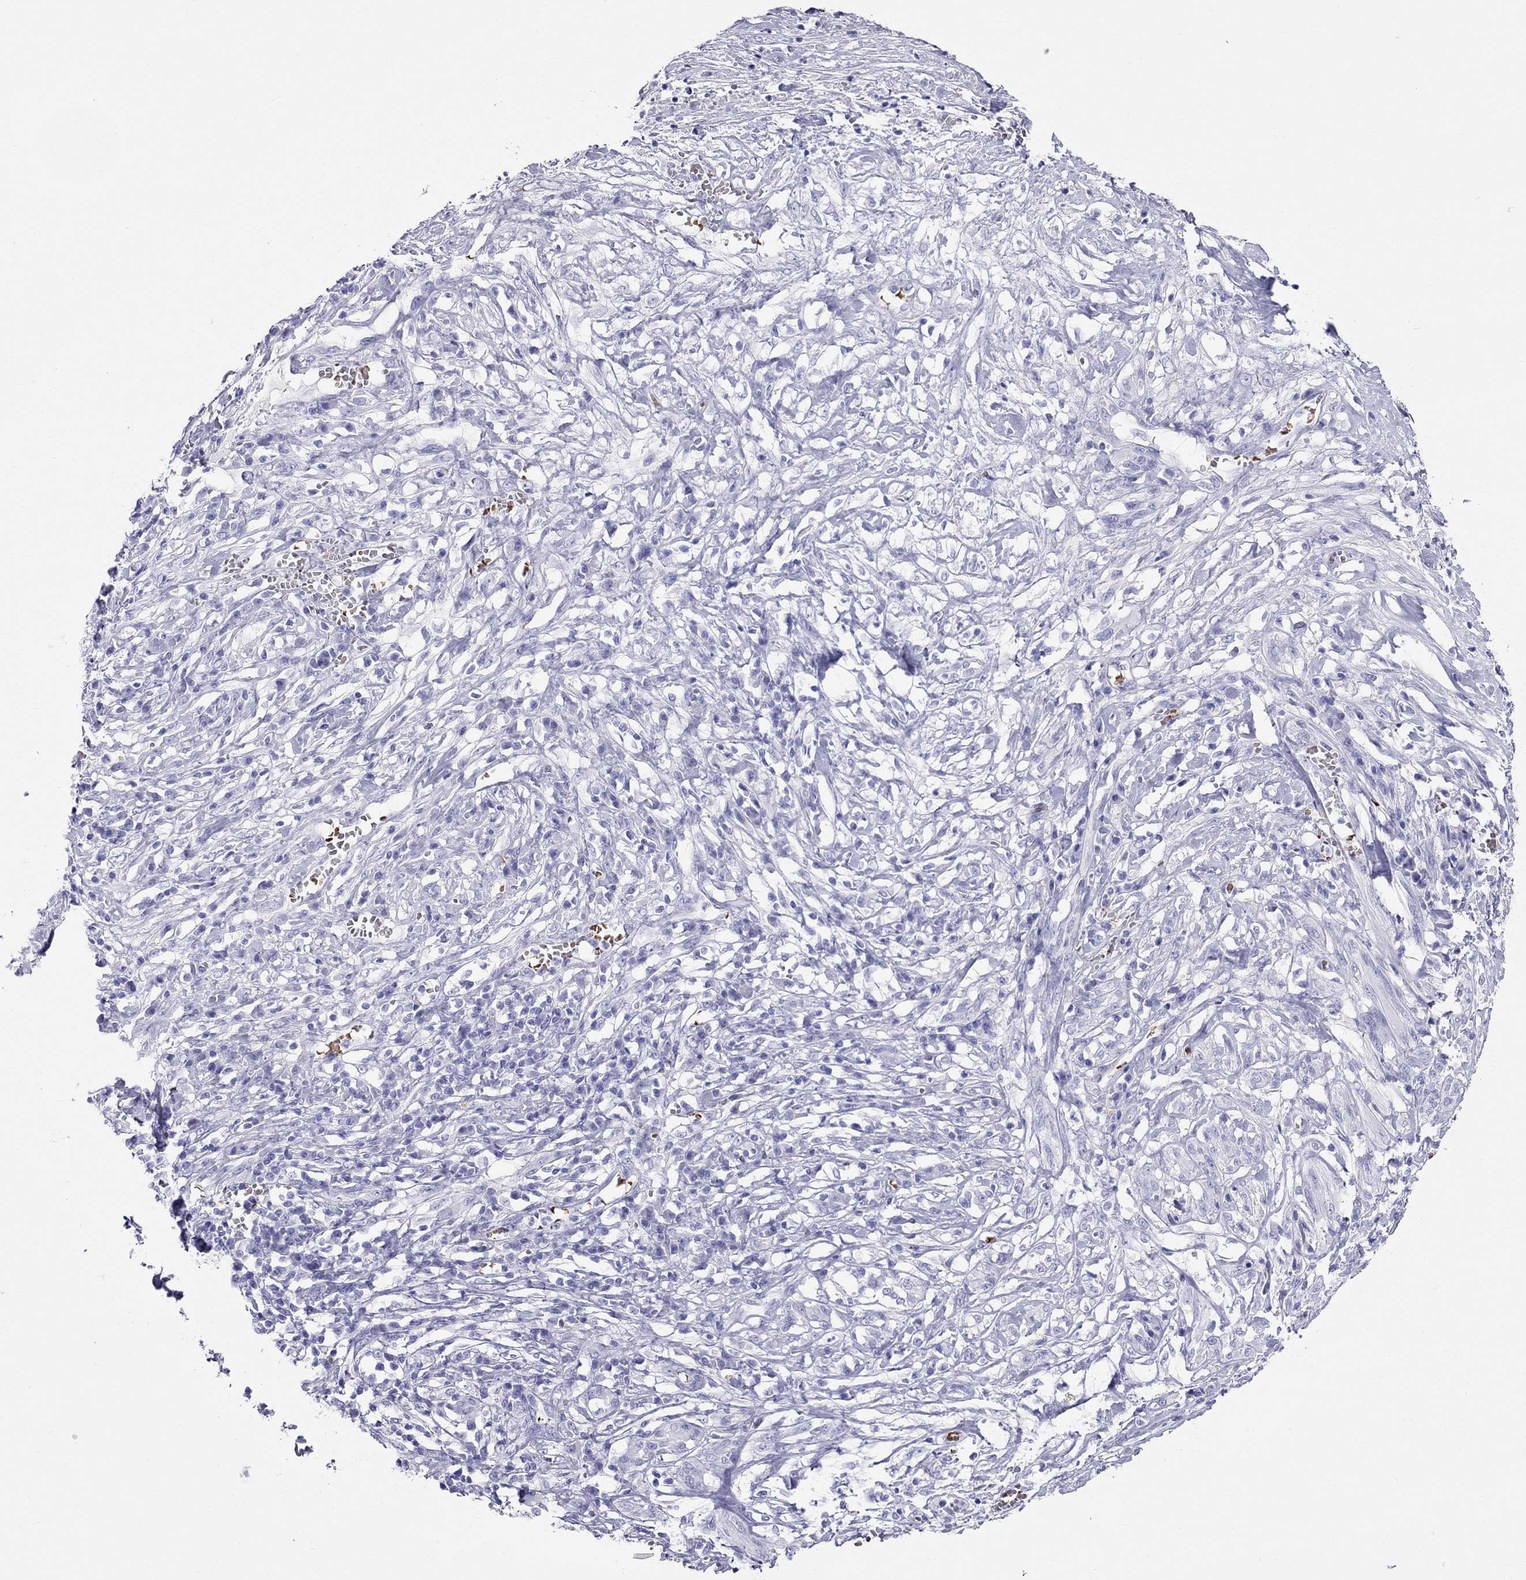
{"staining": {"intensity": "negative", "quantity": "none", "location": "none"}, "tissue": "melanoma", "cell_type": "Tumor cells", "image_type": "cancer", "snomed": [{"axis": "morphology", "description": "Malignant melanoma, NOS"}, {"axis": "topography", "description": "Skin"}], "caption": "The image demonstrates no staining of tumor cells in melanoma. The staining is performed using DAB (3,3'-diaminobenzidine) brown chromogen with nuclei counter-stained in using hematoxylin.", "gene": "DNAAF6", "patient": {"sex": "female", "age": 91}}